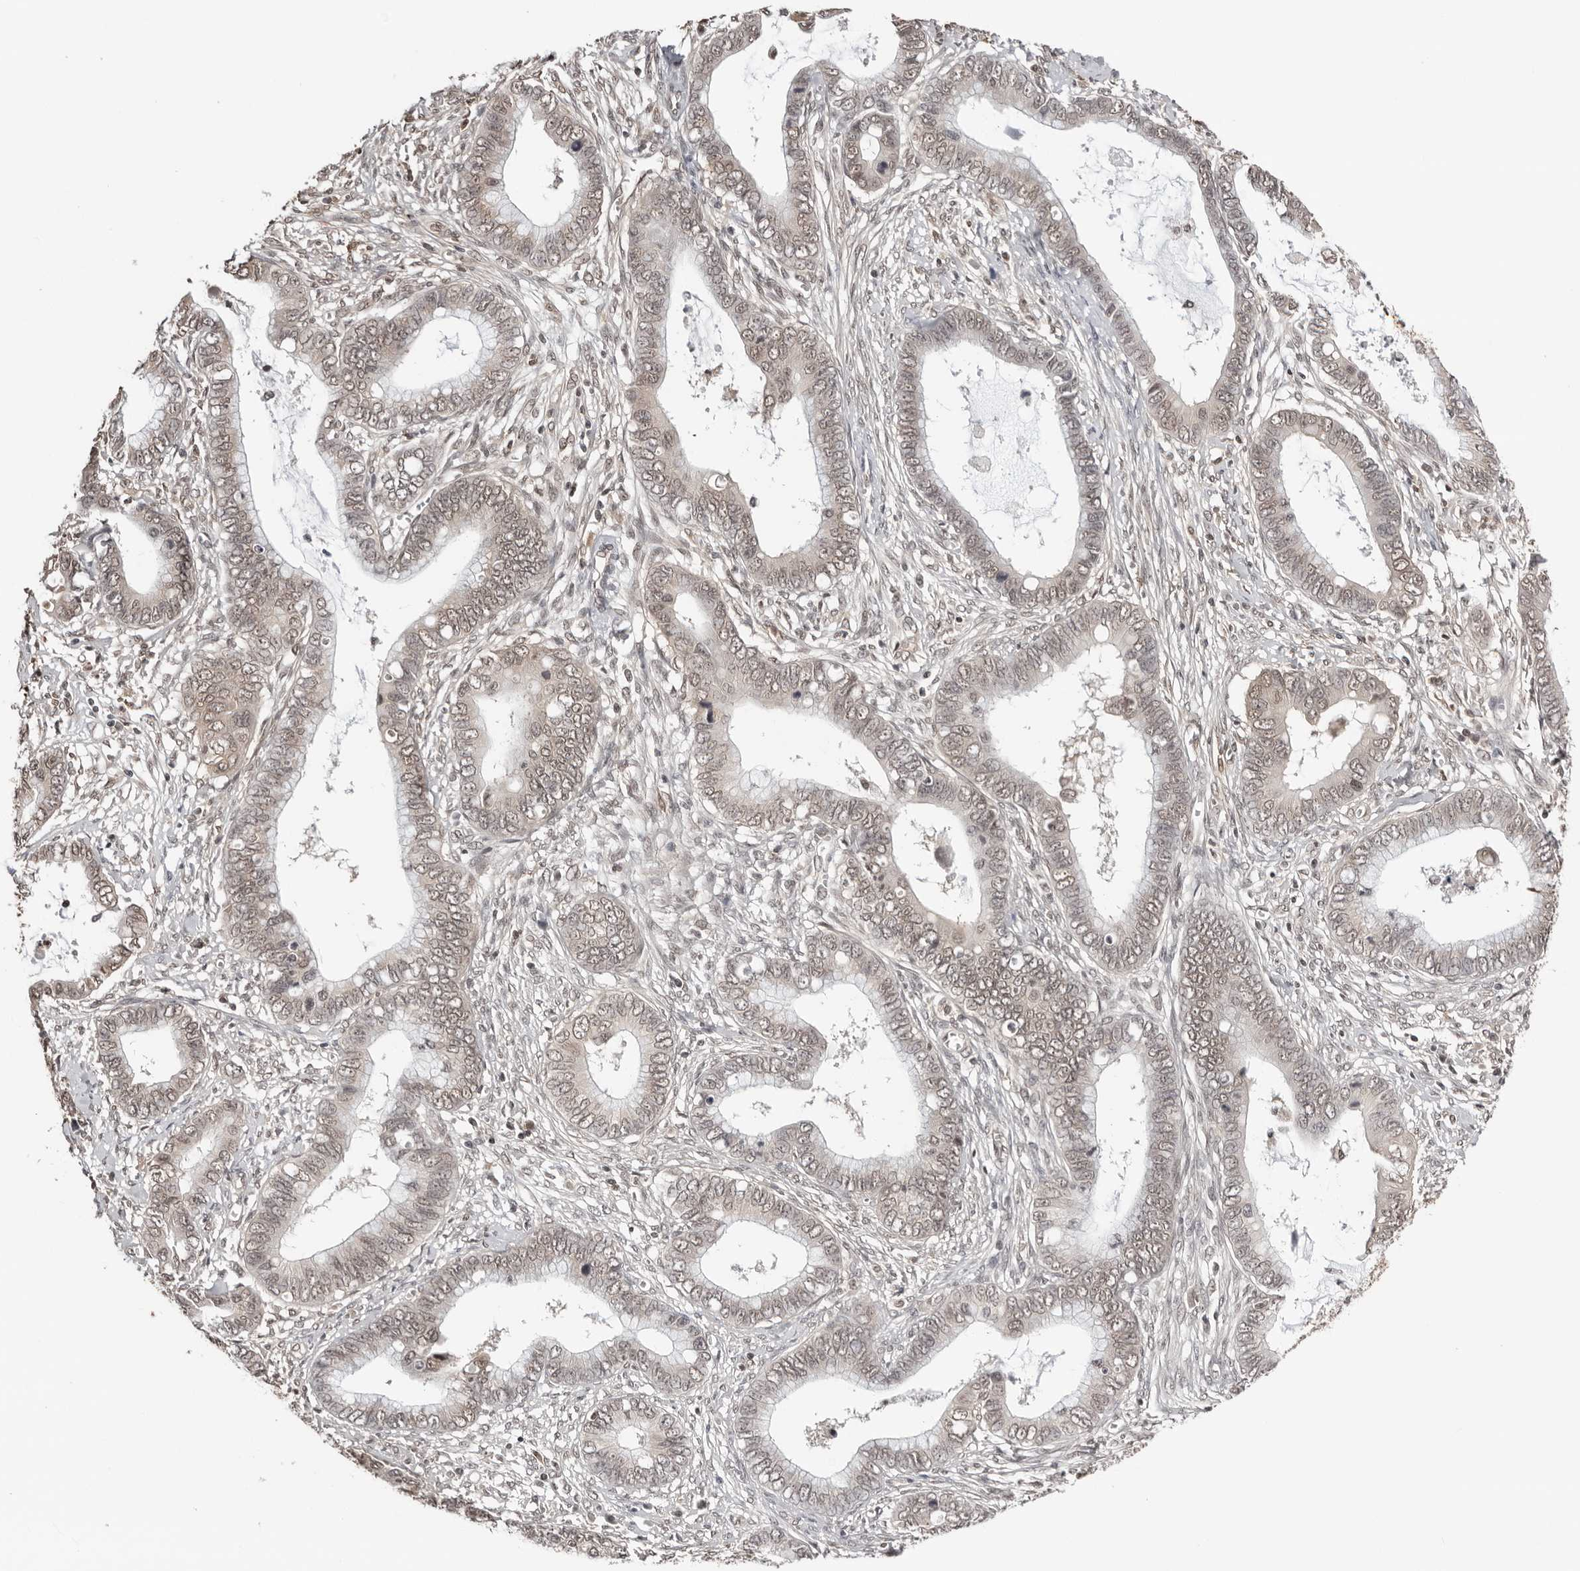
{"staining": {"intensity": "weak", "quantity": ">75%", "location": "nuclear"}, "tissue": "cervical cancer", "cell_type": "Tumor cells", "image_type": "cancer", "snomed": [{"axis": "morphology", "description": "Adenocarcinoma, NOS"}, {"axis": "topography", "description": "Cervix"}], "caption": "Cervical cancer stained with immunohistochemistry demonstrates weak nuclear positivity in approximately >75% of tumor cells.", "gene": "SDE2", "patient": {"sex": "female", "age": 44}}